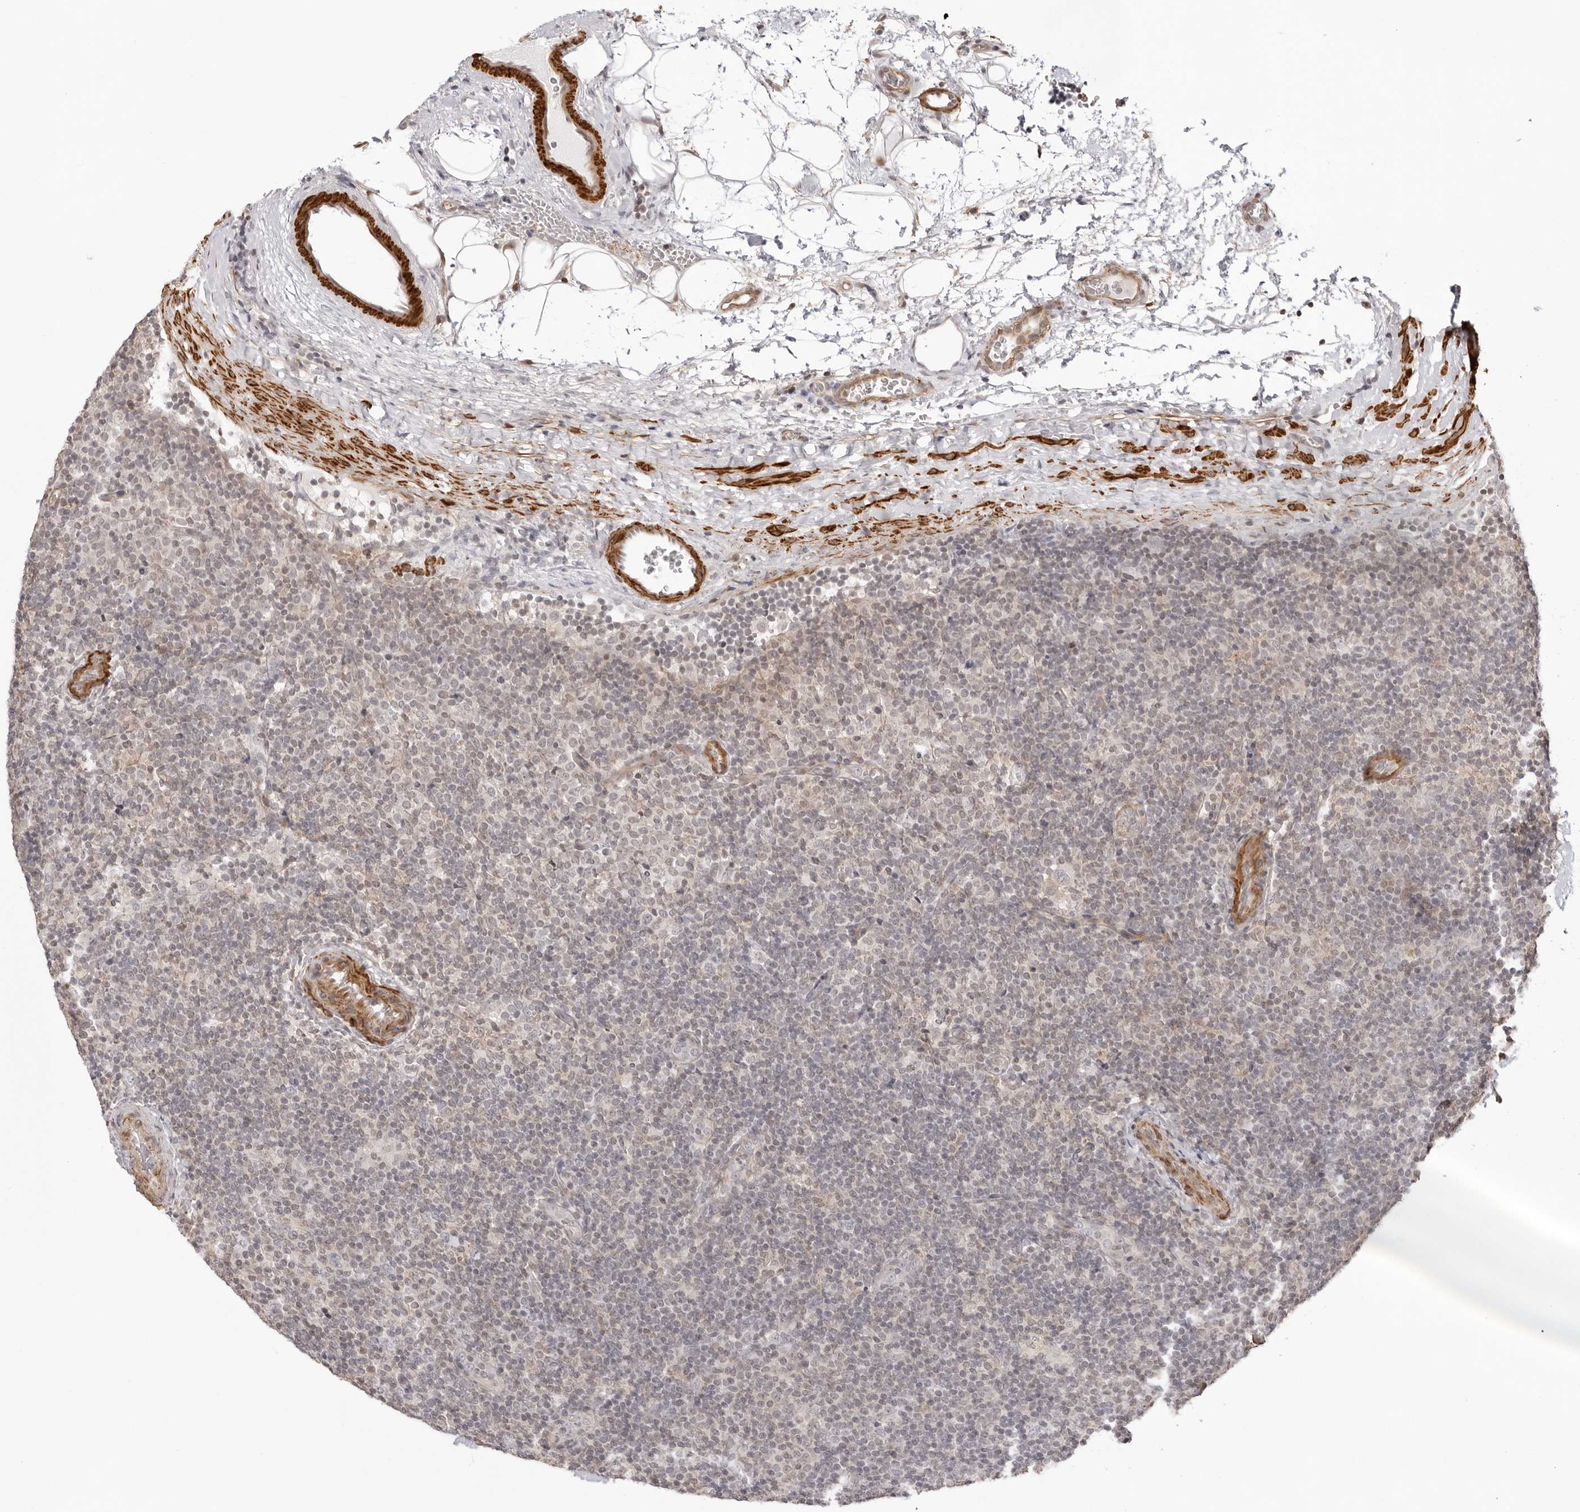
{"staining": {"intensity": "negative", "quantity": "none", "location": "none"}, "tissue": "lymphoma", "cell_type": "Tumor cells", "image_type": "cancer", "snomed": [{"axis": "morphology", "description": "Hodgkin's disease, NOS"}, {"axis": "topography", "description": "Lymph node"}], "caption": "IHC of human lymphoma shows no staining in tumor cells.", "gene": "UNK", "patient": {"sex": "female", "age": 57}}